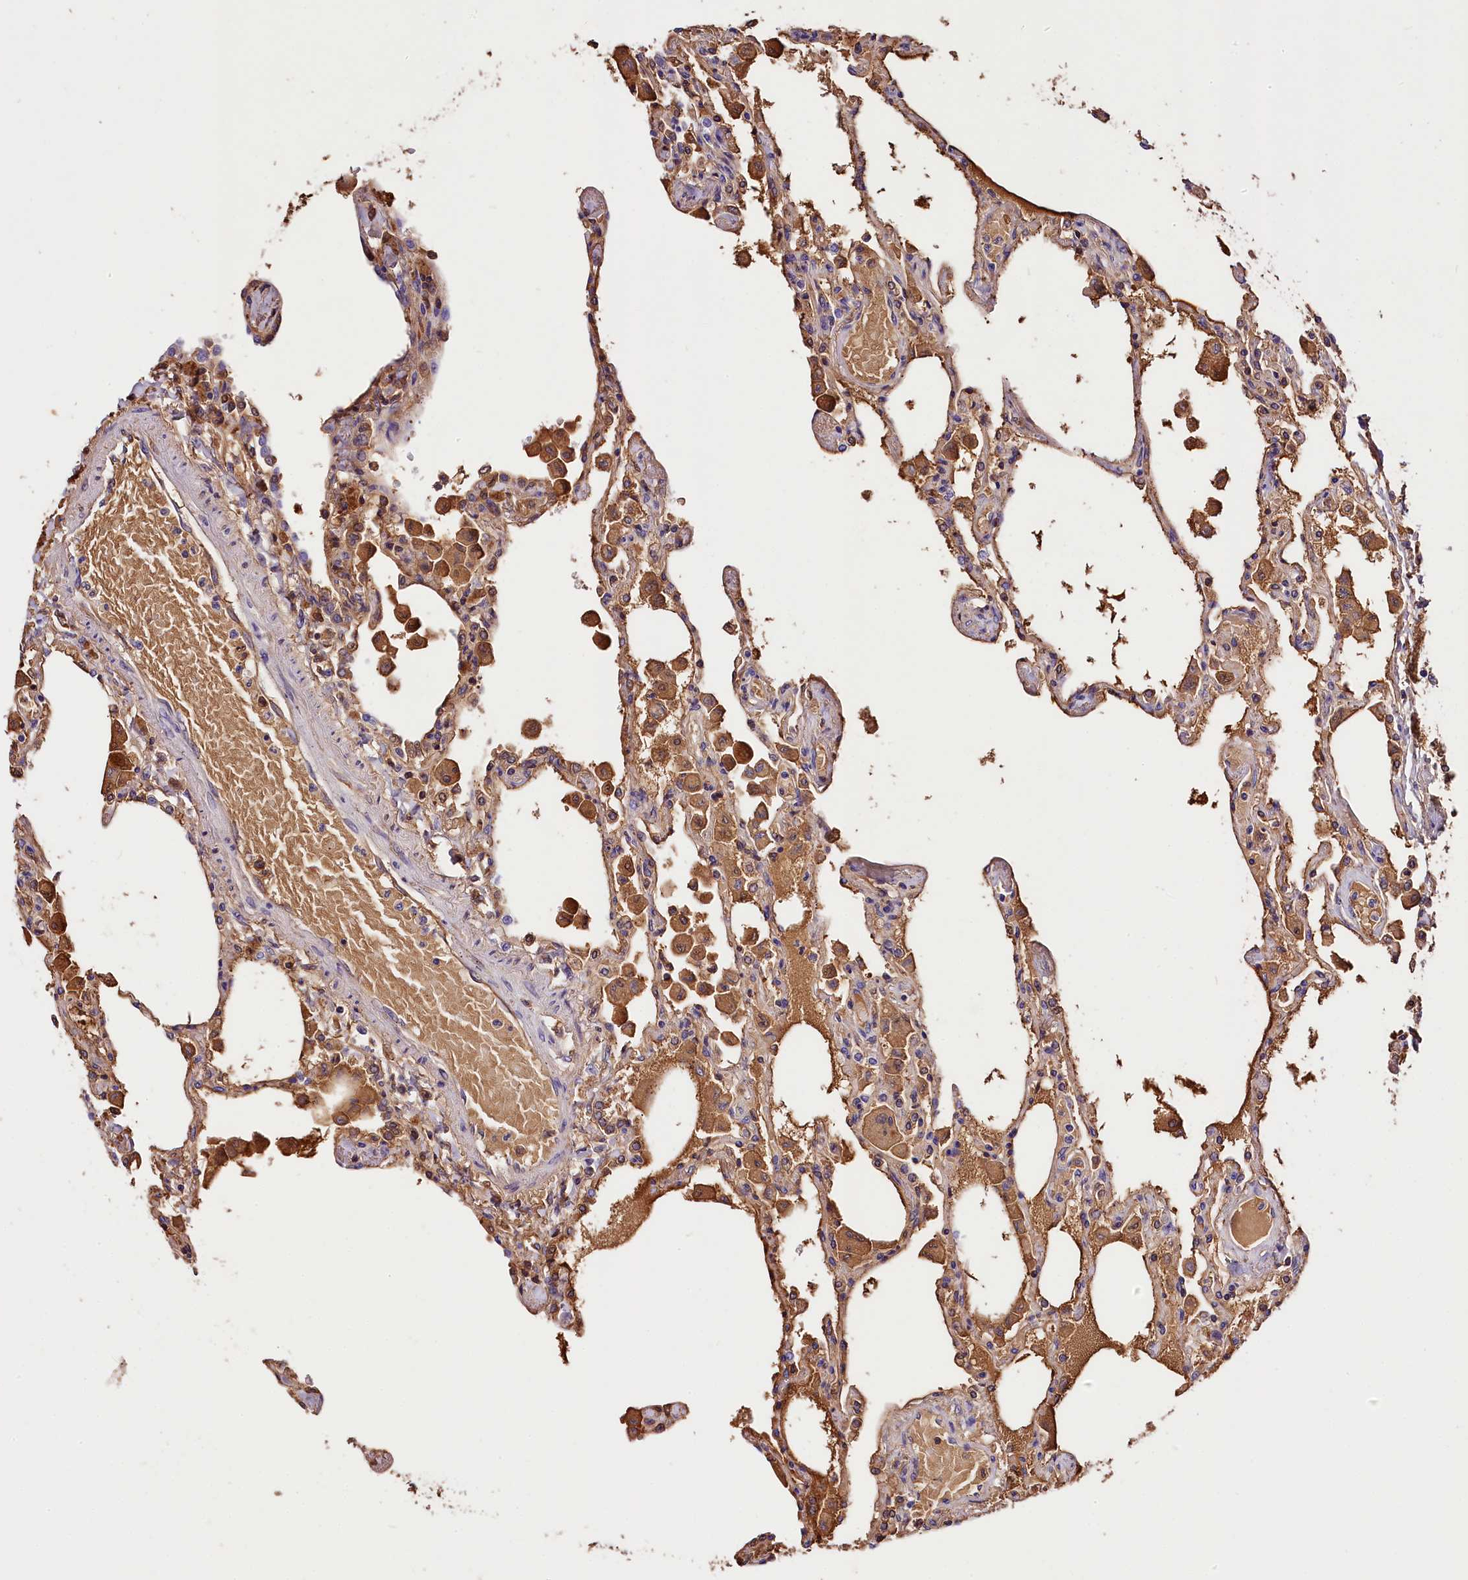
{"staining": {"intensity": "moderate", "quantity": "<25%", "location": "cytoplasmic/membranous"}, "tissue": "lung", "cell_type": "Alveolar cells", "image_type": "normal", "snomed": [{"axis": "morphology", "description": "Normal tissue, NOS"}, {"axis": "topography", "description": "Bronchus"}, {"axis": "topography", "description": "Lung"}], "caption": "Brown immunohistochemical staining in unremarkable human lung shows moderate cytoplasmic/membranous staining in approximately <25% of alveolar cells.", "gene": "ARMC6", "patient": {"sex": "female", "age": 49}}